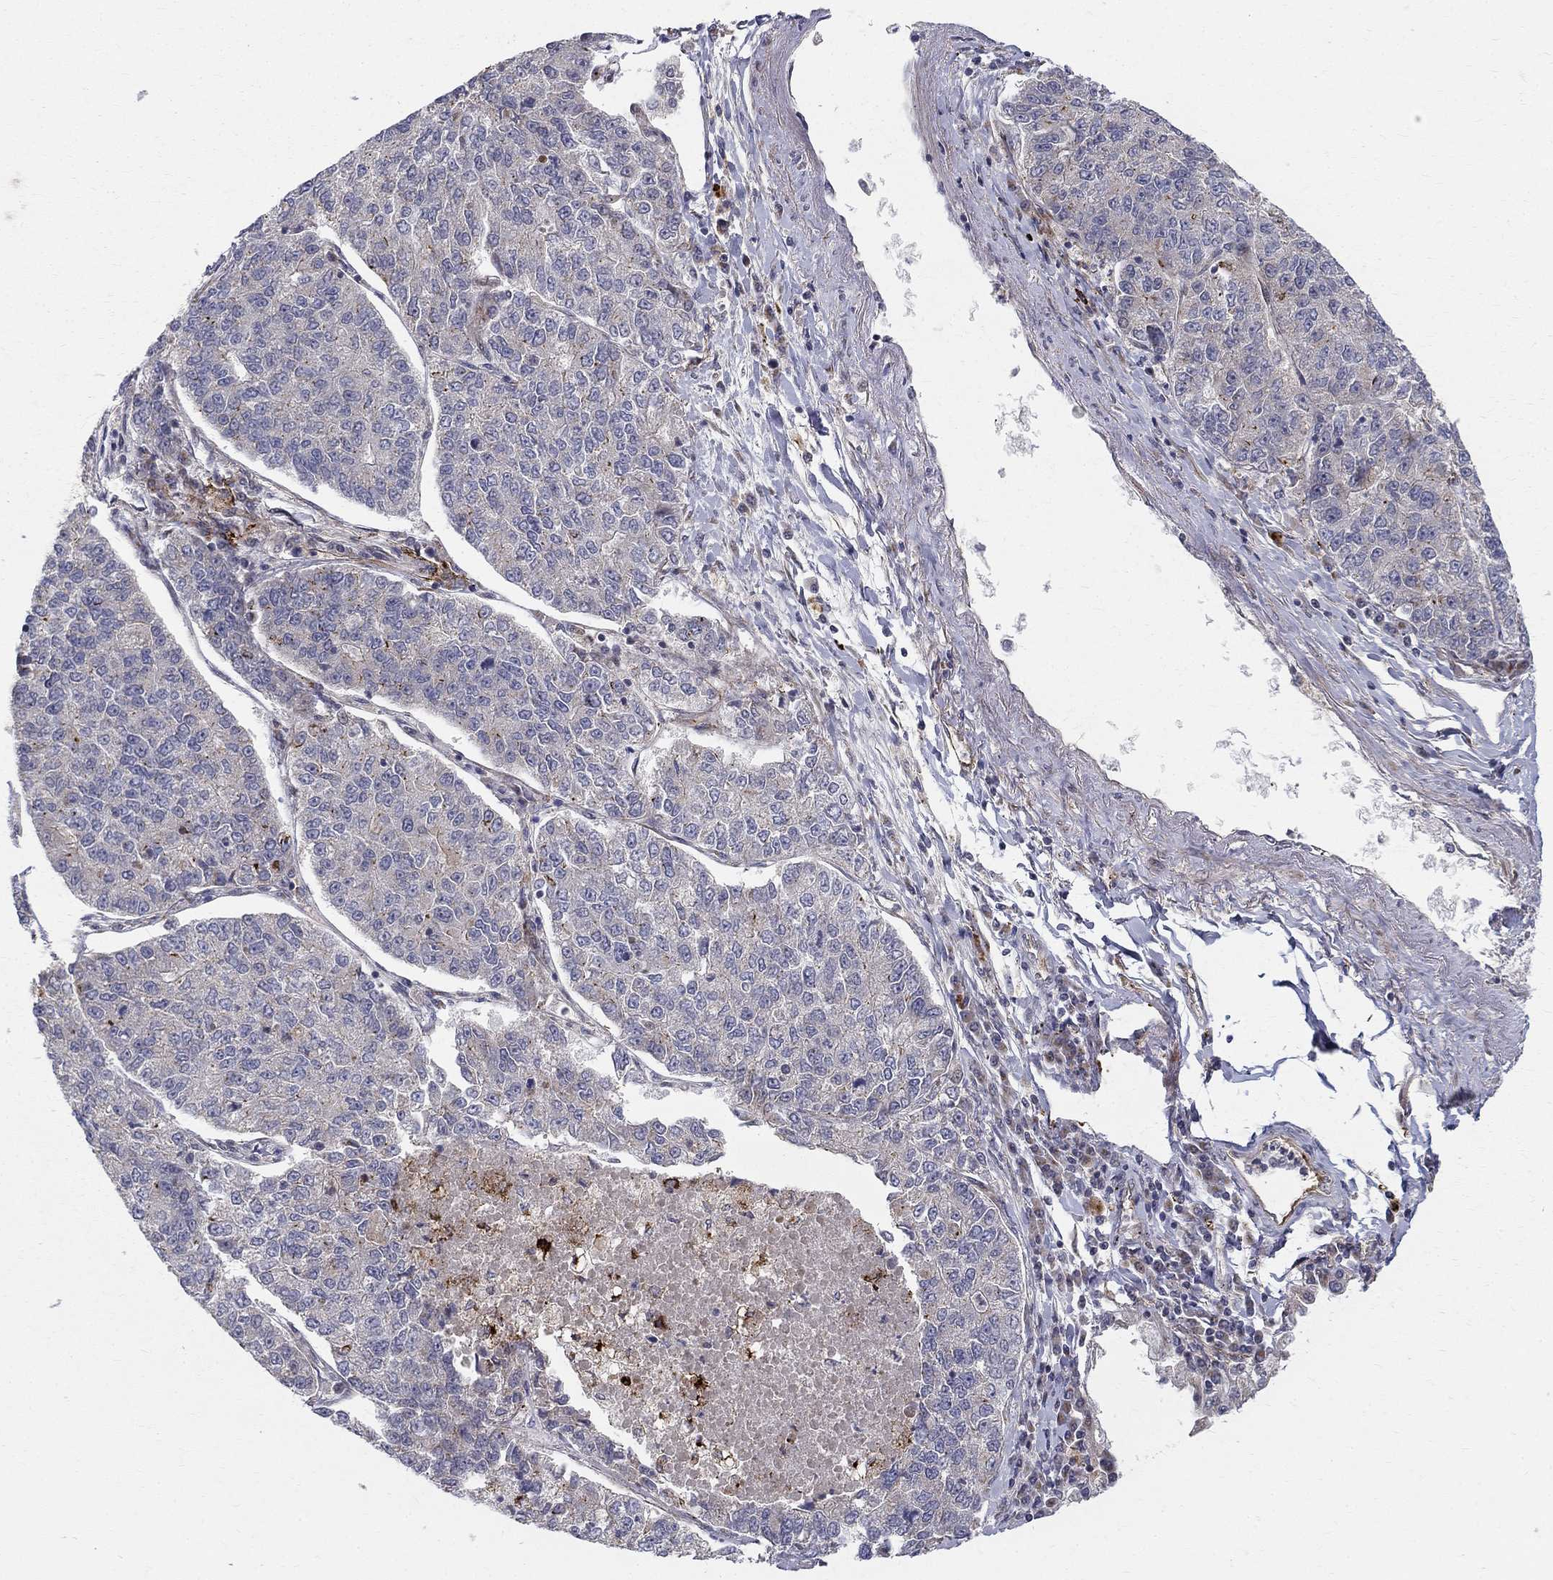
{"staining": {"intensity": "negative", "quantity": "none", "location": "none"}, "tissue": "lung cancer", "cell_type": "Tumor cells", "image_type": "cancer", "snomed": [{"axis": "morphology", "description": "Adenocarcinoma, NOS"}, {"axis": "topography", "description": "Lung"}], "caption": "There is no significant positivity in tumor cells of lung cancer.", "gene": "WDR19", "patient": {"sex": "male", "age": 49}}